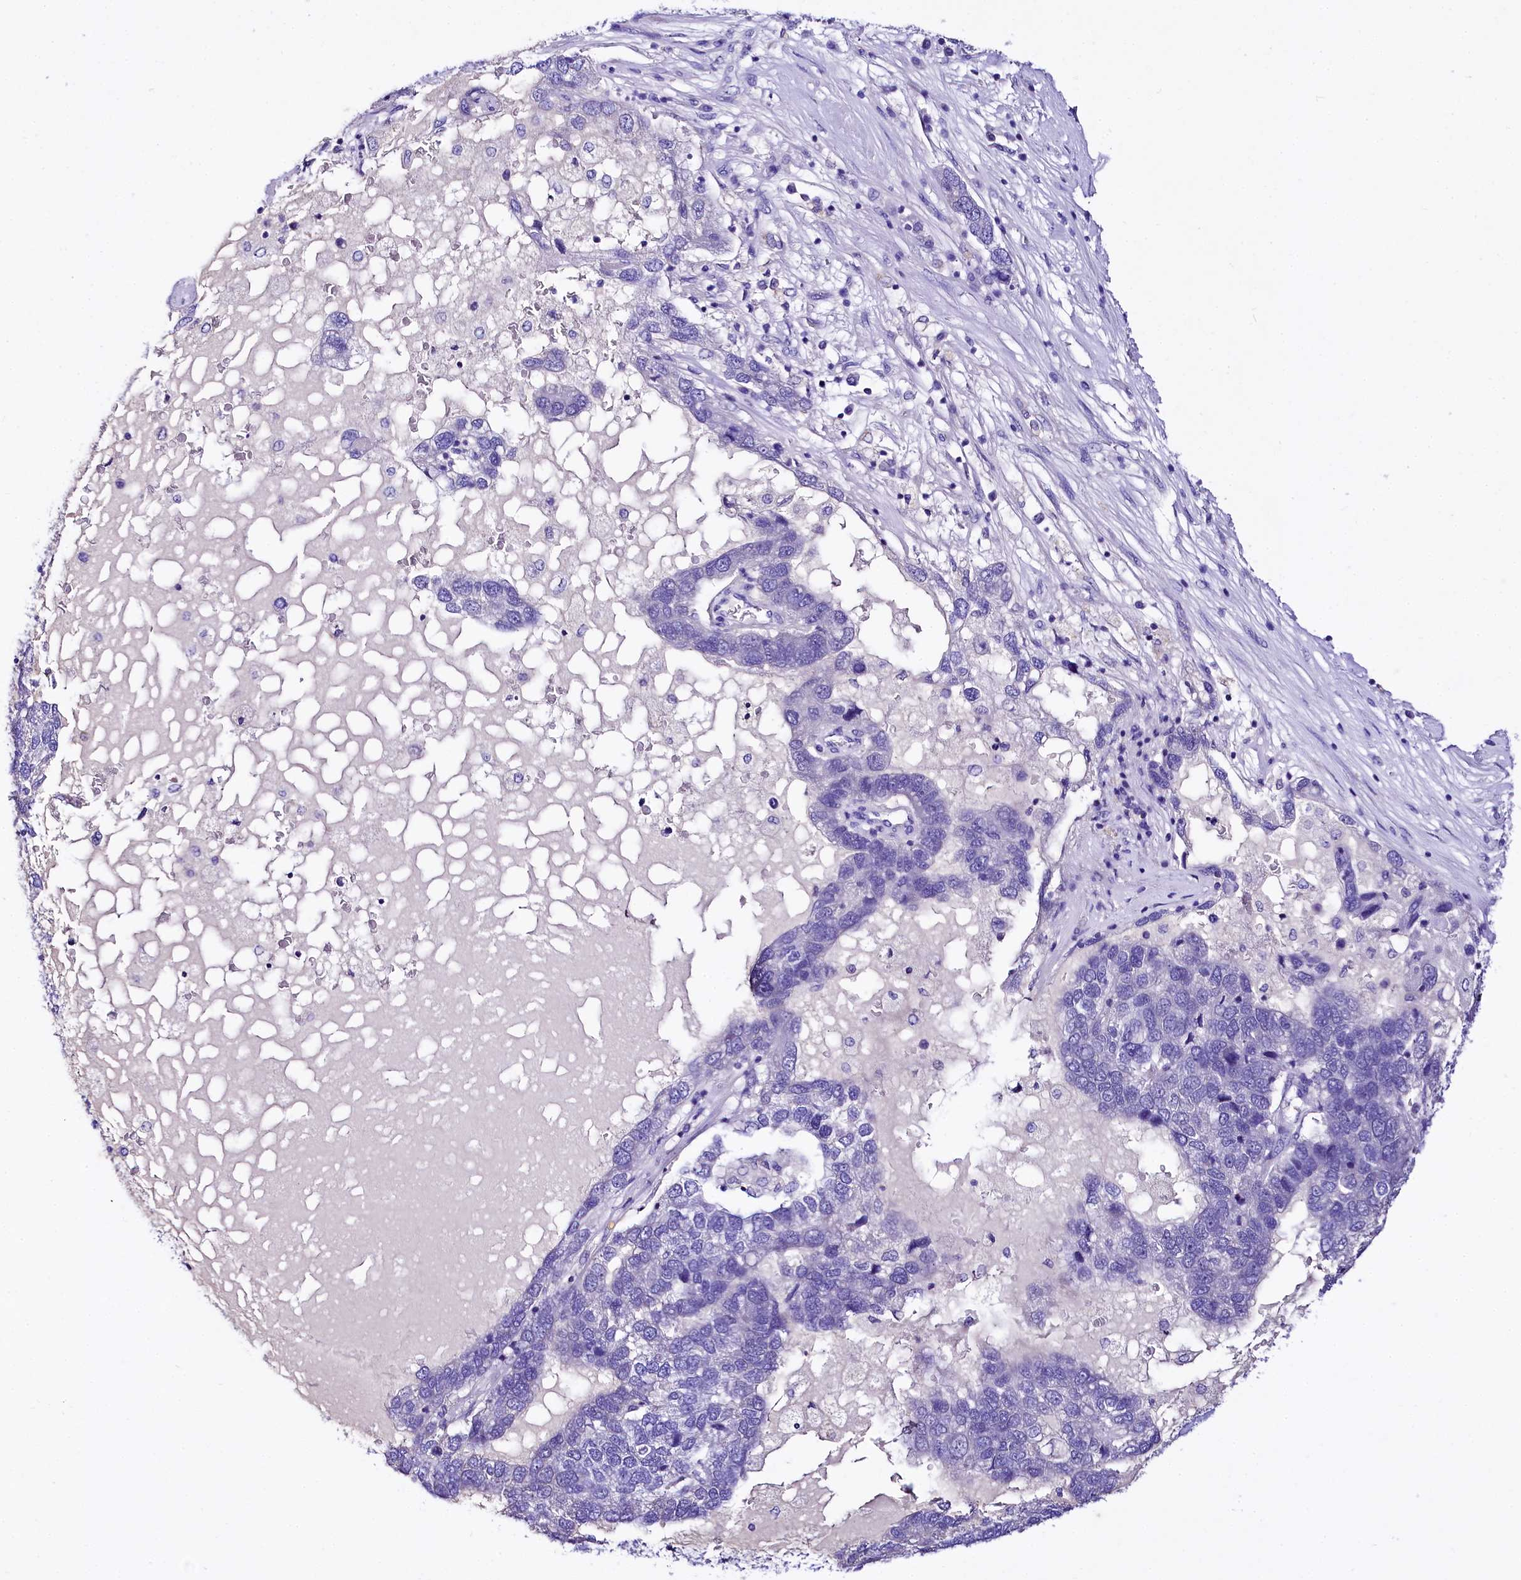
{"staining": {"intensity": "negative", "quantity": "none", "location": "none"}, "tissue": "pancreatic cancer", "cell_type": "Tumor cells", "image_type": "cancer", "snomed": [{"axis": "morphology", "description": "Adenocarcinoma, NOS"}, {"axis": "topography", "description": "Pancreas"}], "caption": "Pancreatic cancer (adenocarcinoma) stained for a protein using immunohistochemistry (IHC) demonstrates no expression tumor cells.", "gene": "A2ML1", "patient": {"sex": "female", "age": 61}}